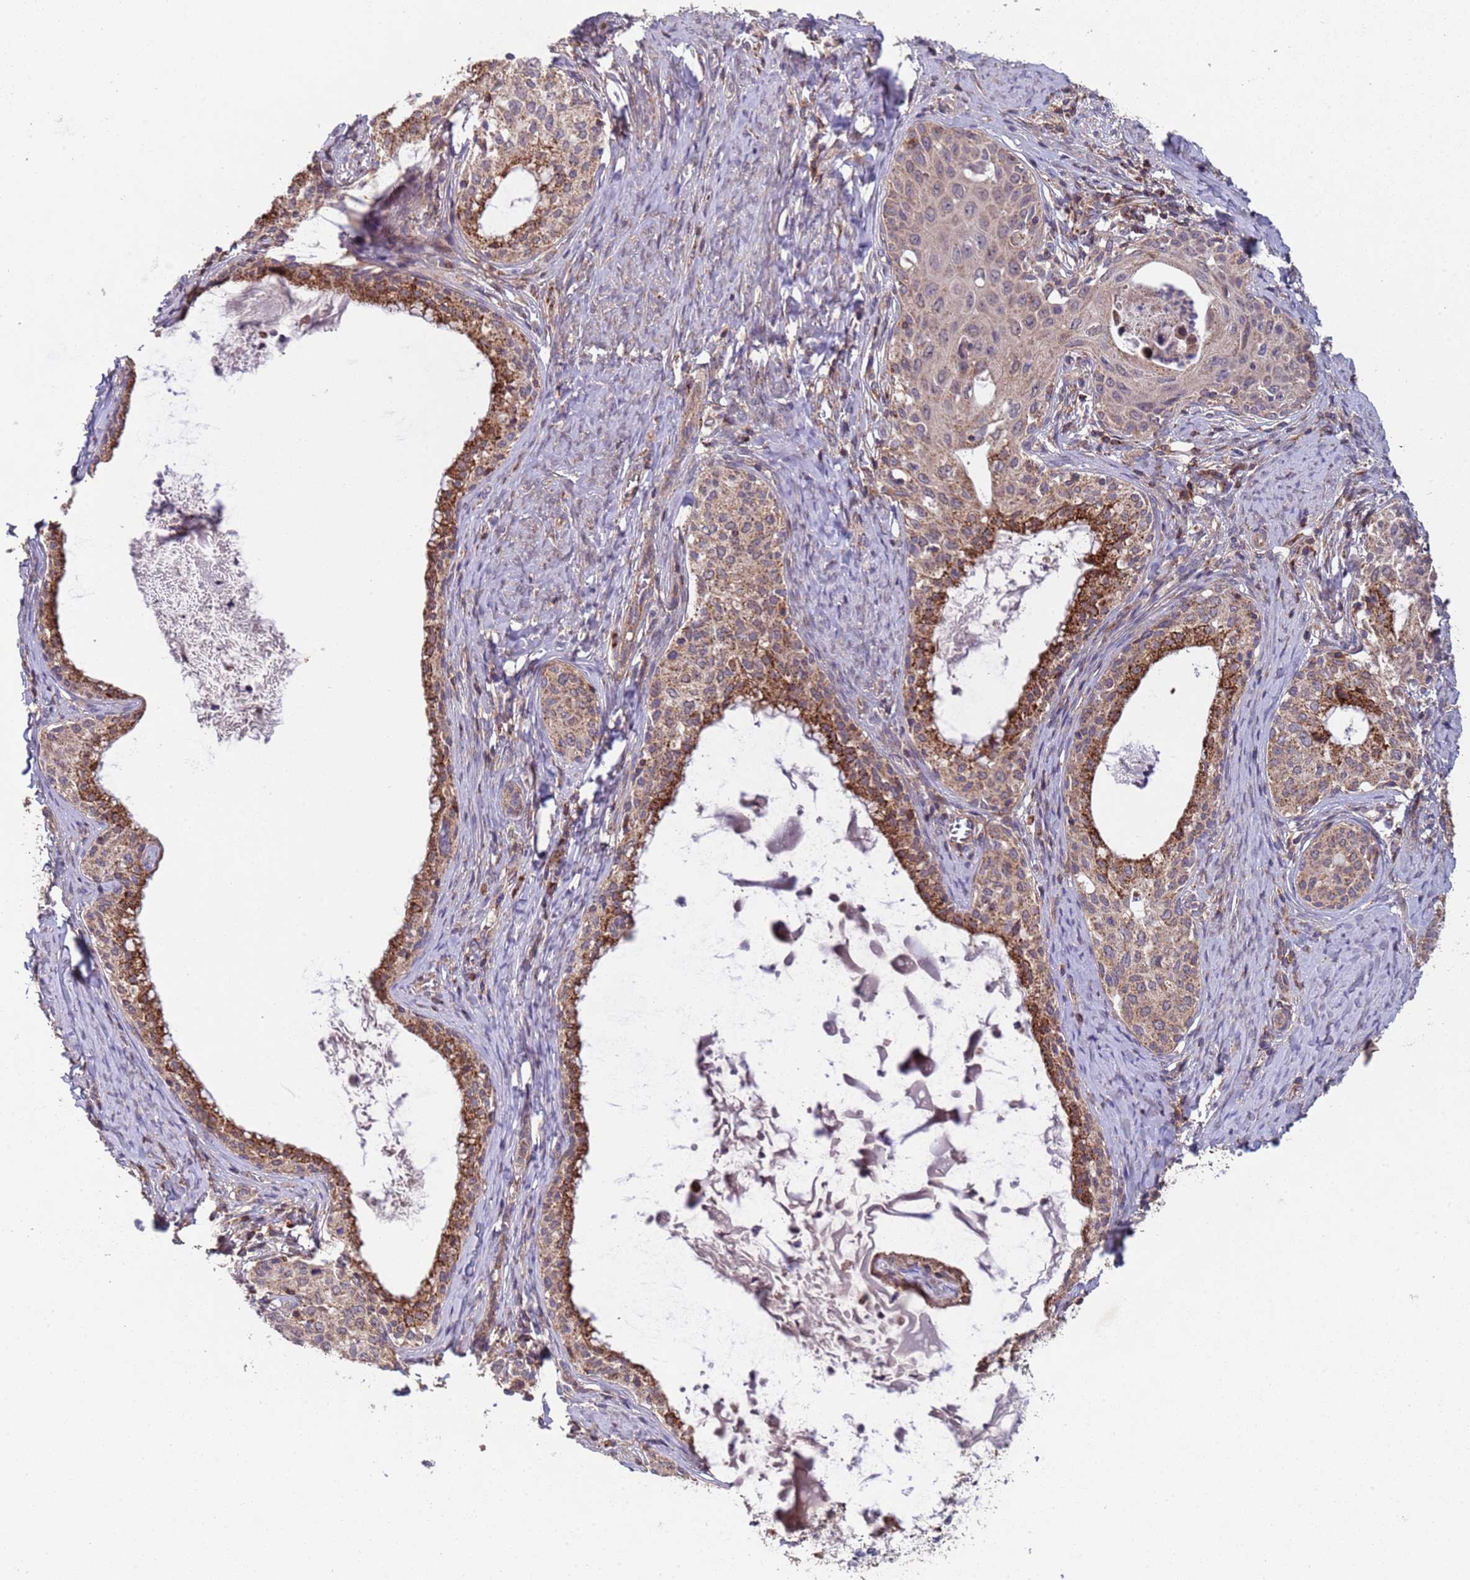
{"staining": {"intensity": "moderate", "quantity": "25%-75%", "location": "cytoplasmic/membranous"}, "tissue": "cervical cancer", "cell_type": "Tumor cells", "image_type": "cancer", "snomed": [{"axis": "morphology", "description": "Squamous cell carcinoma, NOS"}, {"axis": "morphology", "description": "Adenocarcinoma, NOS"}, {"axis": "topography", "description": "Cervix"}], "caption": "Protein analysis of cervical cancer tissue displays moderate cytoplasmic/membranous positivity in approximately 25%-75% of tumor cells.", "gene": "ACAD8", "patient": {"sex": "female", "age": 52}}